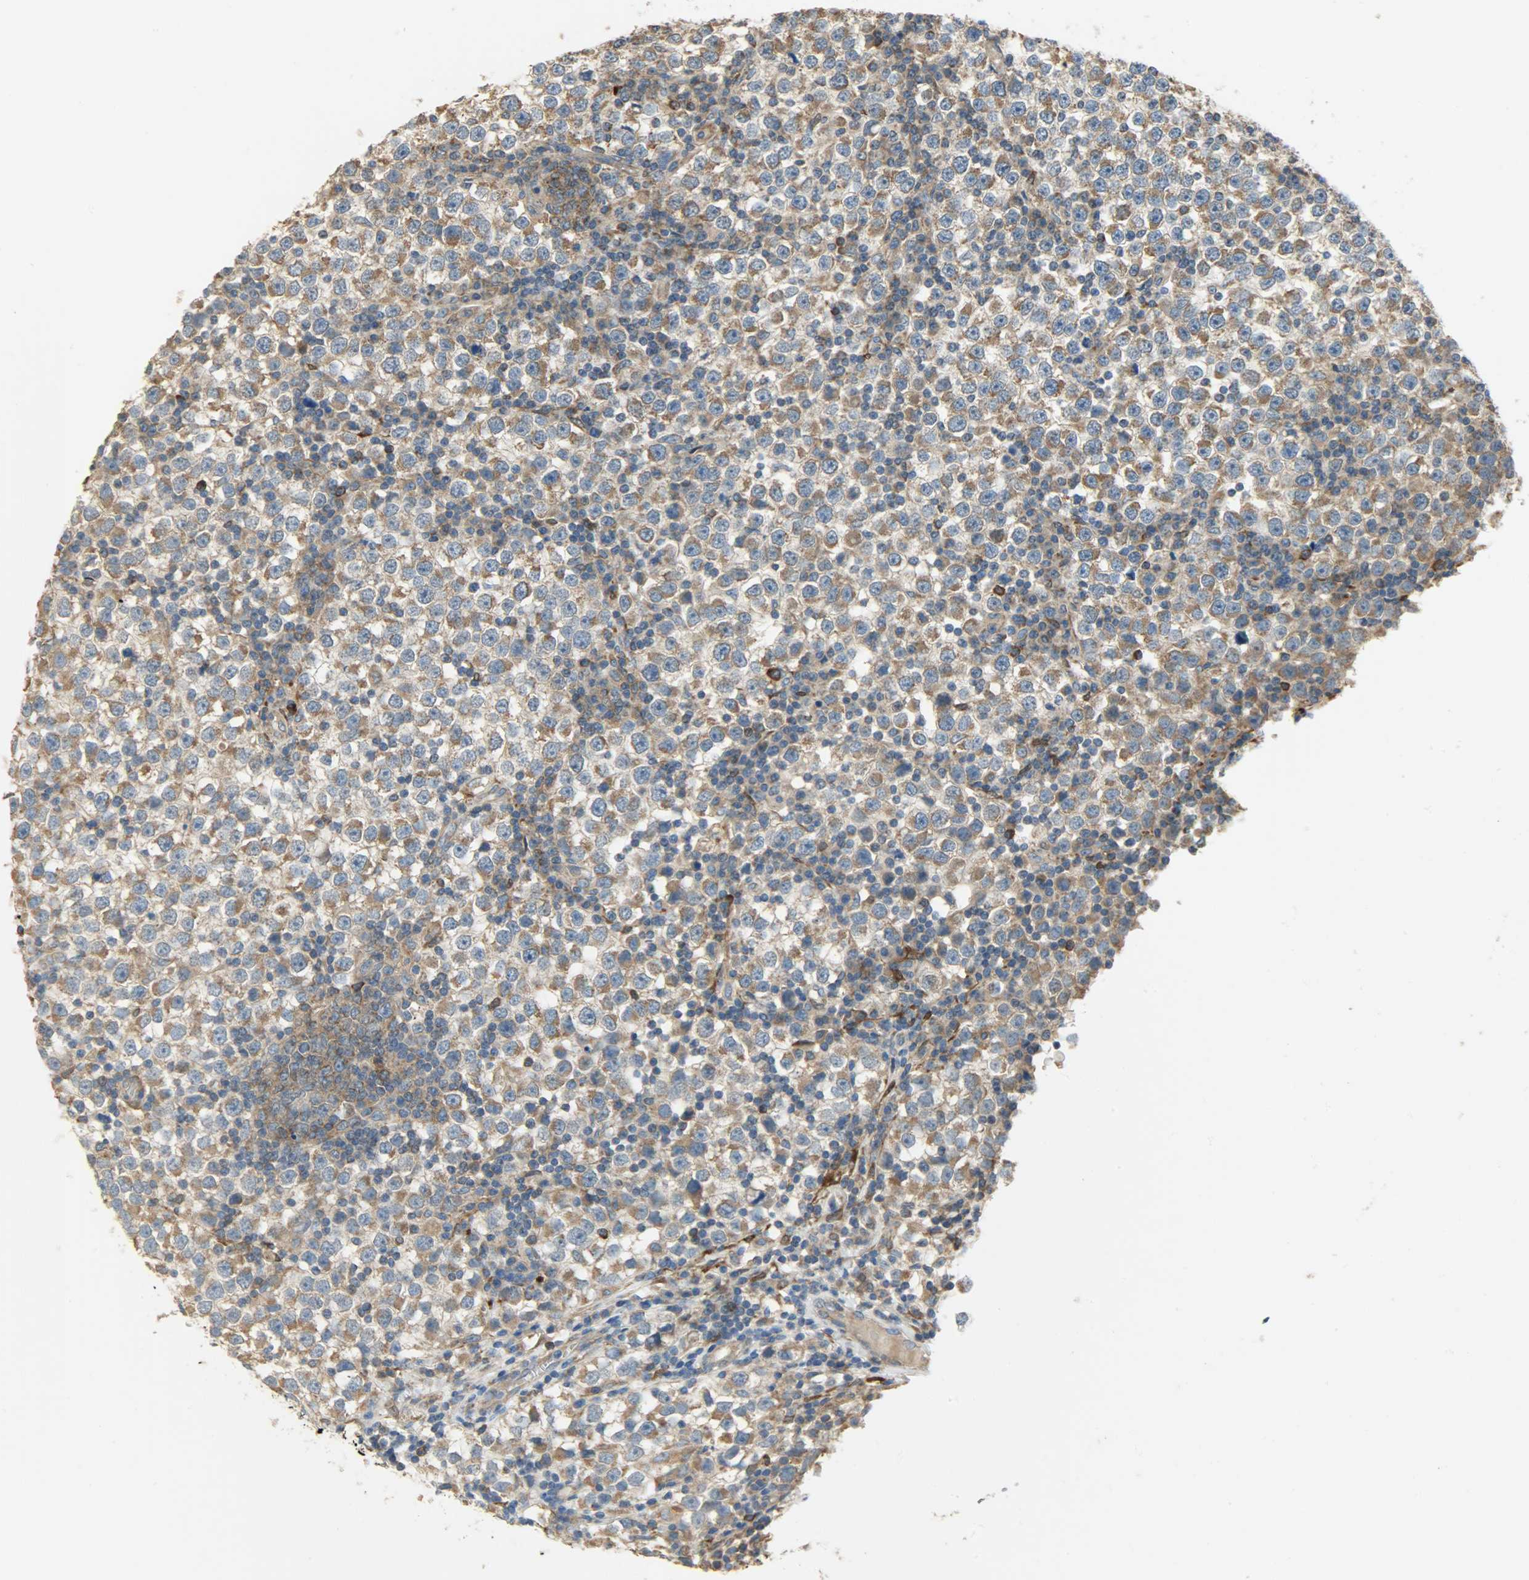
{"staining": {"intensity": "strong", "quantity": ">75%", "location": "cytoplasmic/membranous"}, "tissue": "testis cancer", "cell_type": "Tumor cells", "image_type": "cancer", "snomed": [{"axis": "morphology", "description": "Seminoma, NOS"}, {"axis": "topography", "description": "Testis"}], "caption": "Testis cancer (seminoma) stained for a protein shows strong cytoplasmic/membranous positivity in tumor cells.", "gene": "C1orf198", "patient": {"sex": "male", "age": 65}}